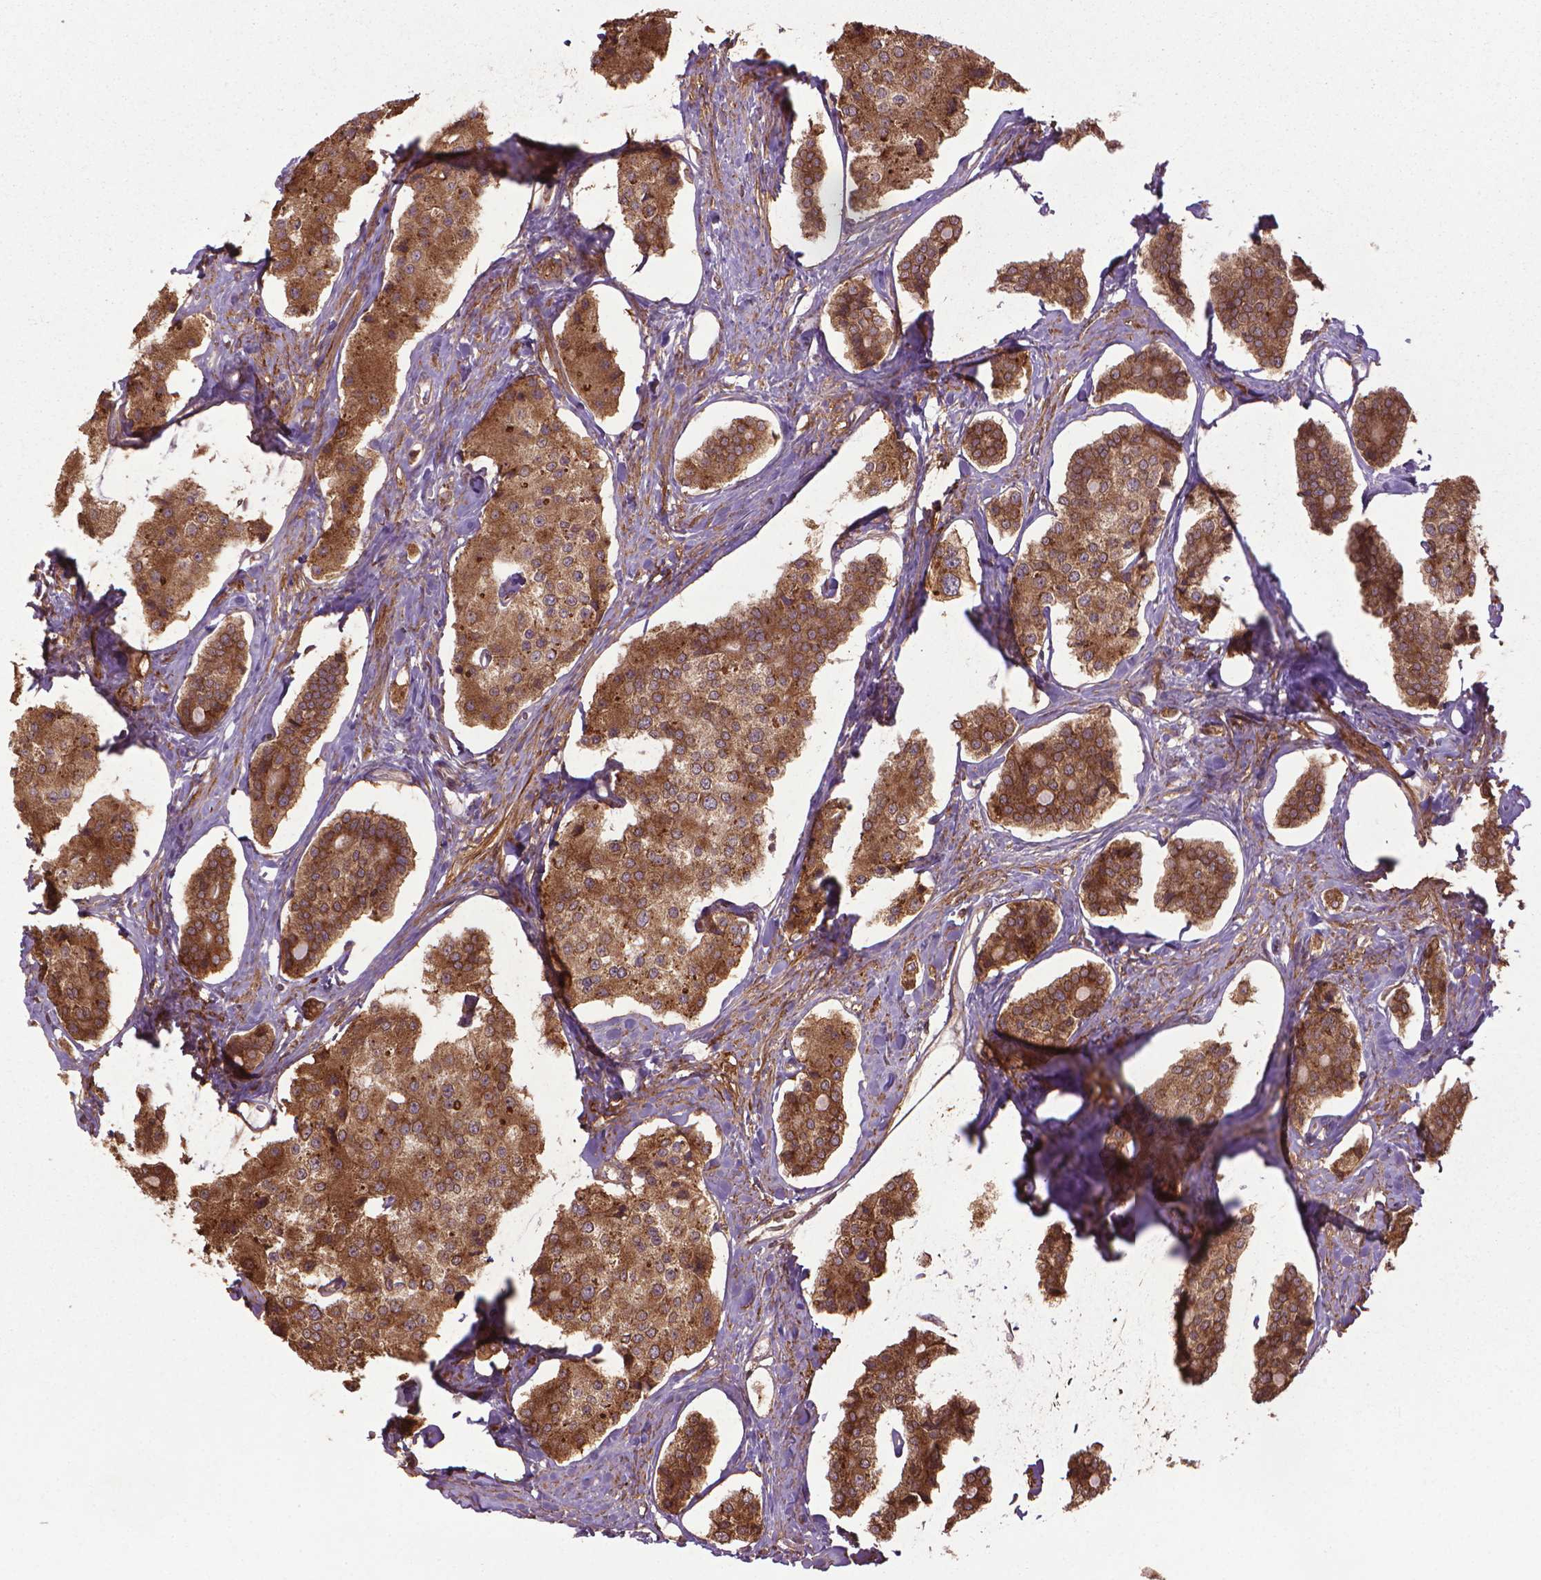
{"staining": {"intensity": "moderate", "quantity": ">75%", "location": "cytoplasmic/membranous"}, "tissue": "carcinoid", "cell_type": "Tumor cells", "image_type": "cancer", "snomed": [{"axis": "morphology", "description": "Carcinoid, malignant, NOS"}, {"axis": "topography", "description": "Small intestine"}], "caption": "The photomicrograph shows staining of carcinoid (malignant), revealing moderate cytoplasmic/membranous protein staining (brown color) within tumor cells.", "gene": "GAS1", "patient": {"sex": "female", "age": 65}}